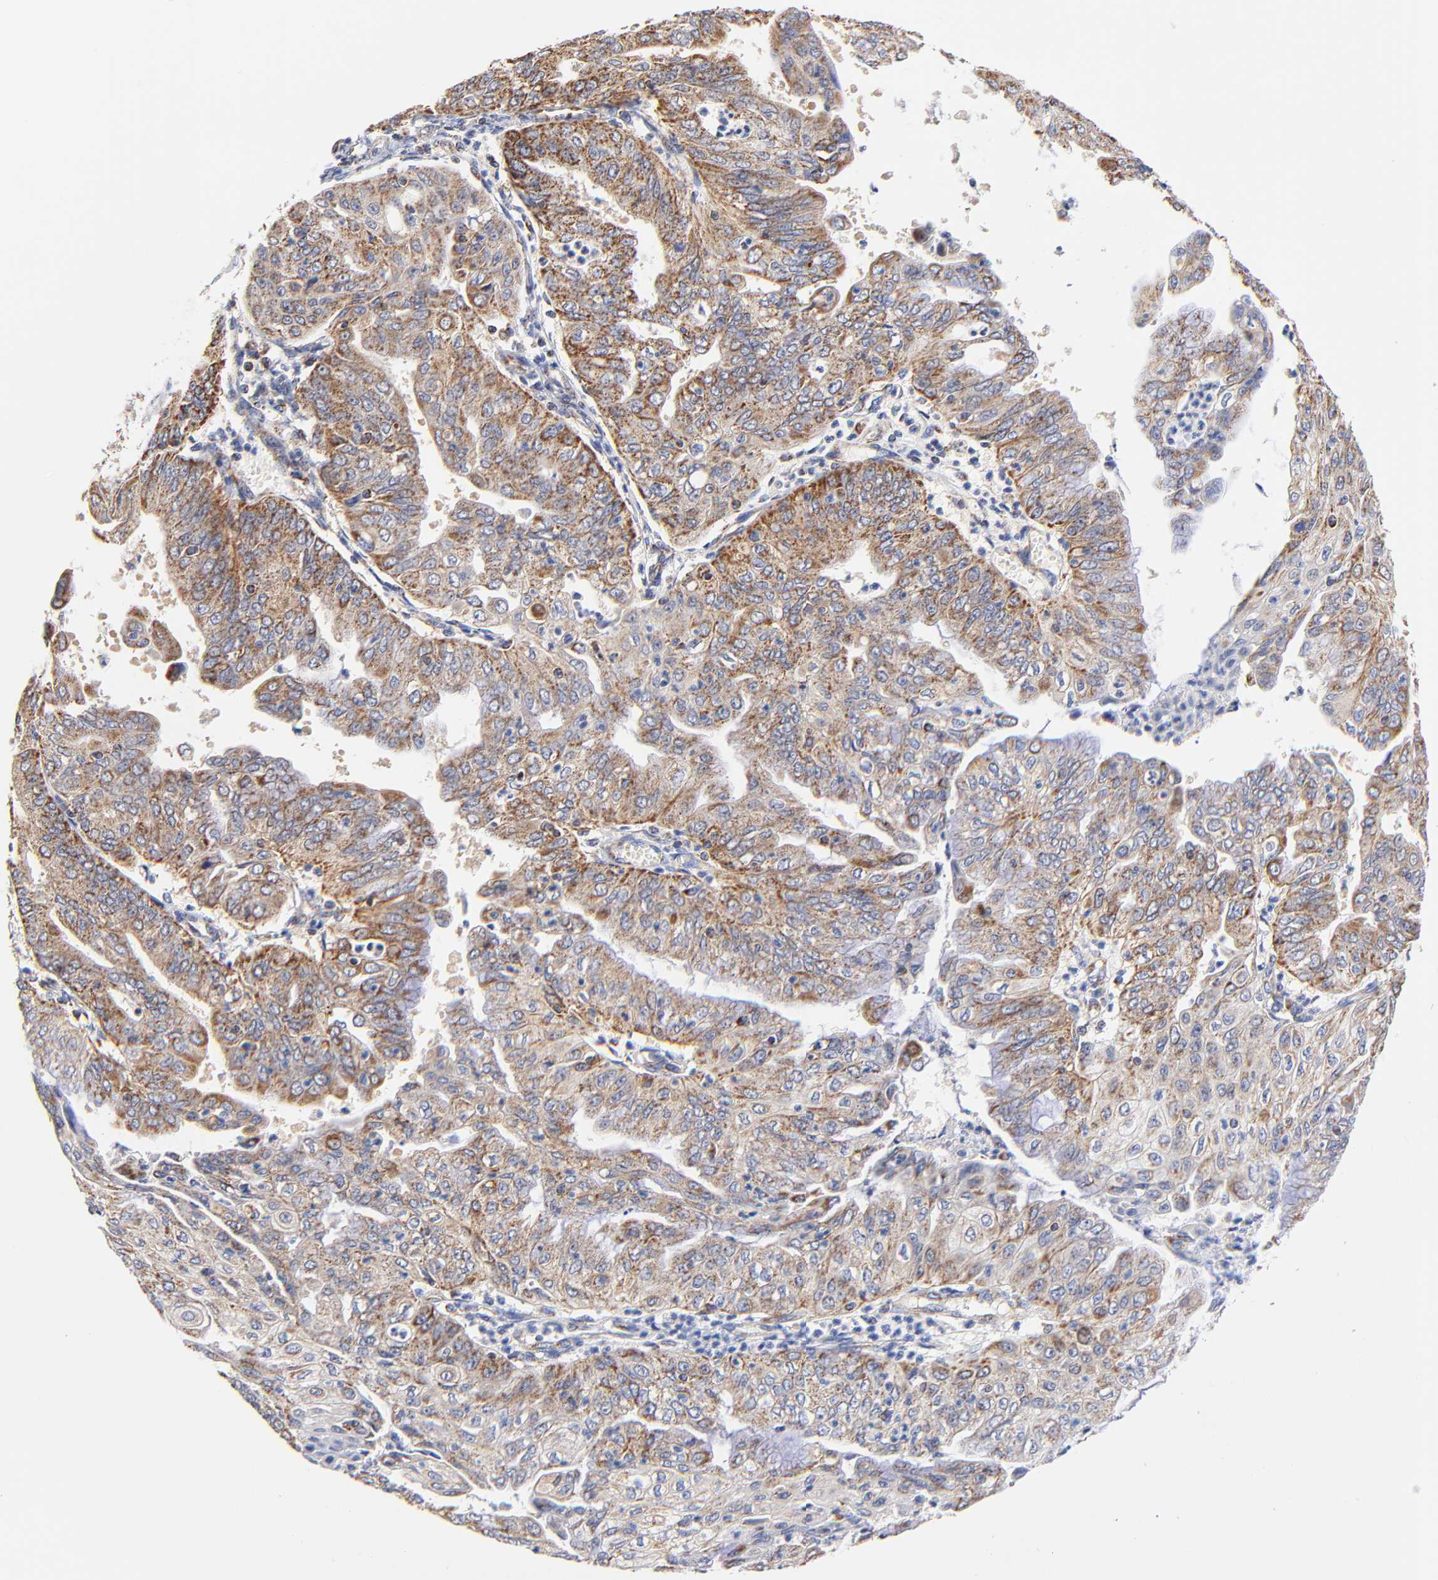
{"staining": {"intensity": "moderate", "quantity": ">75%", "location": "cytoplasmic/membranous"}, "tissue": "endometrial cancer", "cell_type": "Tumor cells", "image_type": "cancer", "snomed": [{"axis": "morphology", "description": "Adenocarcinoma, NOS"}, {"axis": "topography", "description": "Endometrium"}], "caption": "Endometrial cancer stained for a protein (brown) exhibits moderate cytoplasmic/membranous positive expression in approximately >75% of tumor cells.", "gene": "ATP5F1D", "patient": {"sex": "female", "age": 79}}